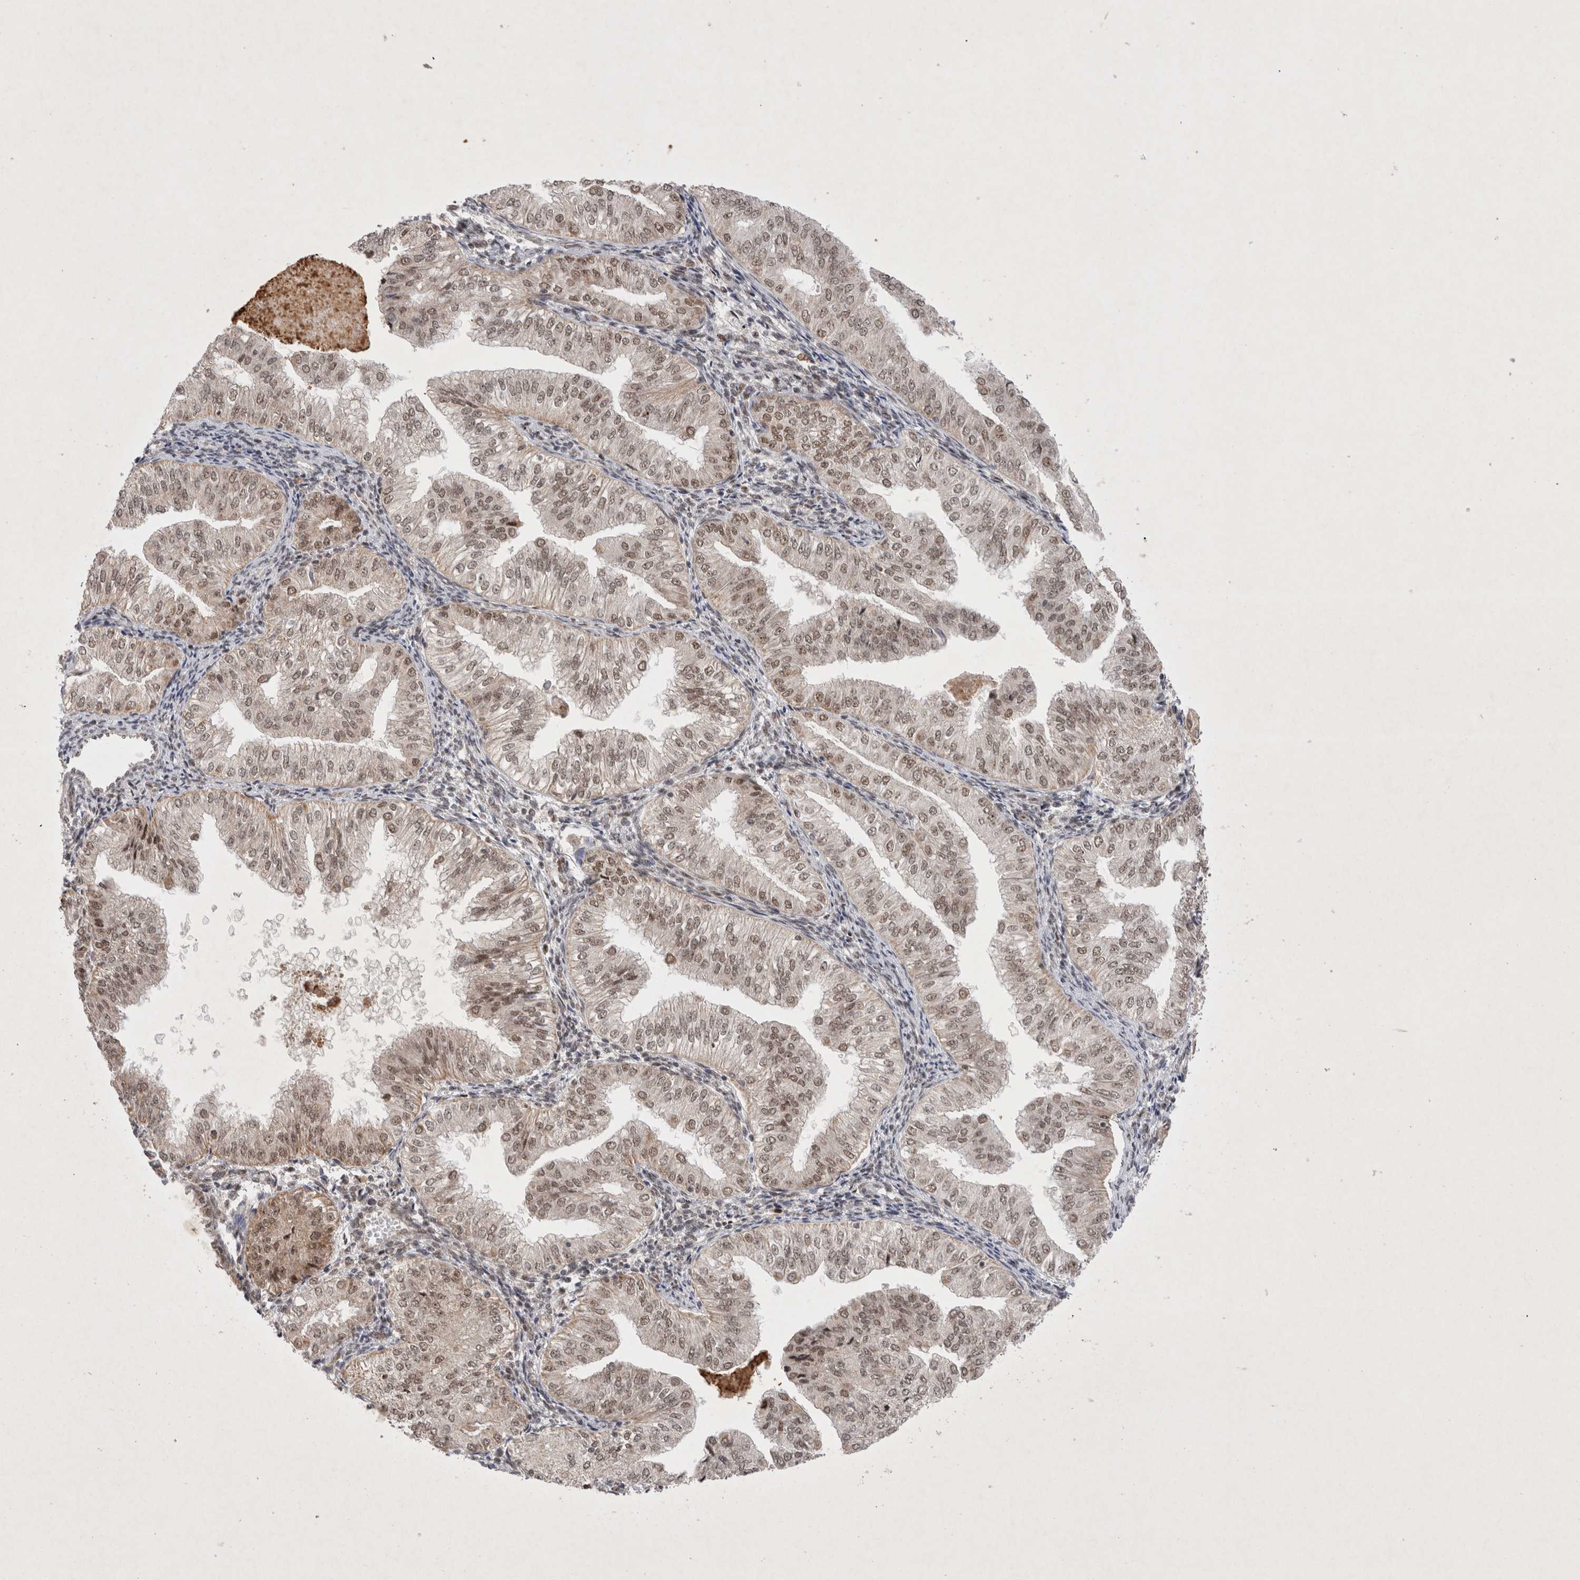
{"staining": {"intensity": "weak", "quantity": ">75%", "location": "nuclear"}, "tissue": "endometrial cancer", "cell_type": "Tumor cells", "image_type": "cancer", "snomed": [{"axis": "morphology", "description": "Normal tissue, NOS"}, {"axis": "morphology", "description": "Adenocarcinoma, NOS"}, {"axis": "topography", "description": "Endometrium"}], "caption": "A micrograph of human endometrial adenocarcinoma stained for a protein exhibits weak nuclear brown staining in tumor cells. (Brightfield microscopy of DAB IHC at high magnification).", "gene": "MRPL37", "patient": {"sex": "female", "age": 53}}